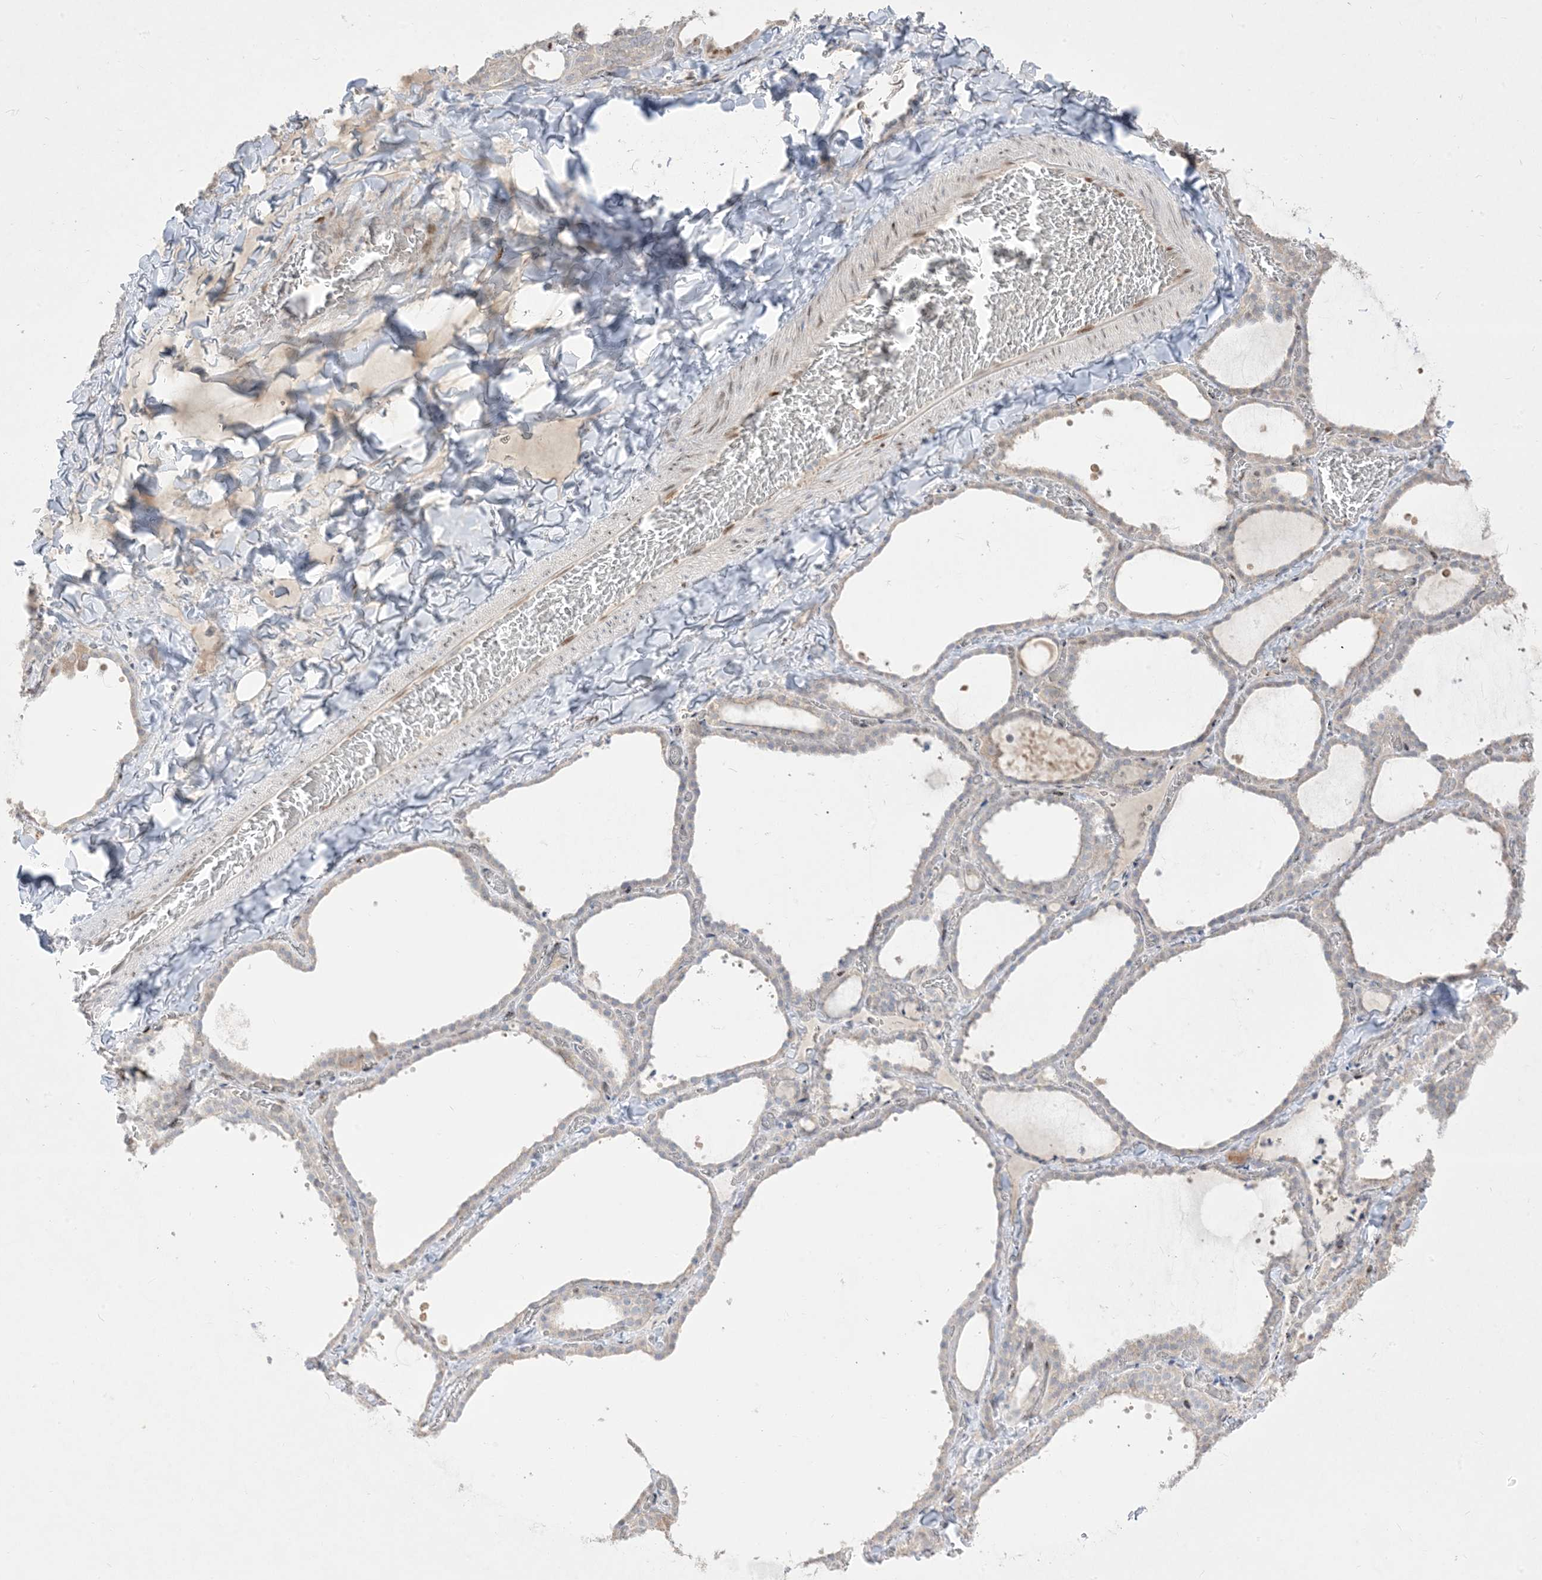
{"staining": {"intensity": "weak", "quantity": "<25%", "location": "cytoplasmic/membranous"}, "tissue": "thyroid gland", "cell_type": "Glandular cells", "image_type": "normal", "snomed": [{"axis": "morphology", "description": "Normal tissue, NOS"}, {"axis": "topography", "description": "Thyroid gland"}], "caption": "A micrograph of human thyroid gland is negative for staining in glandular cells.", "gene": "BHLHE40", "patient": {"sex": "female", "age": 22}}